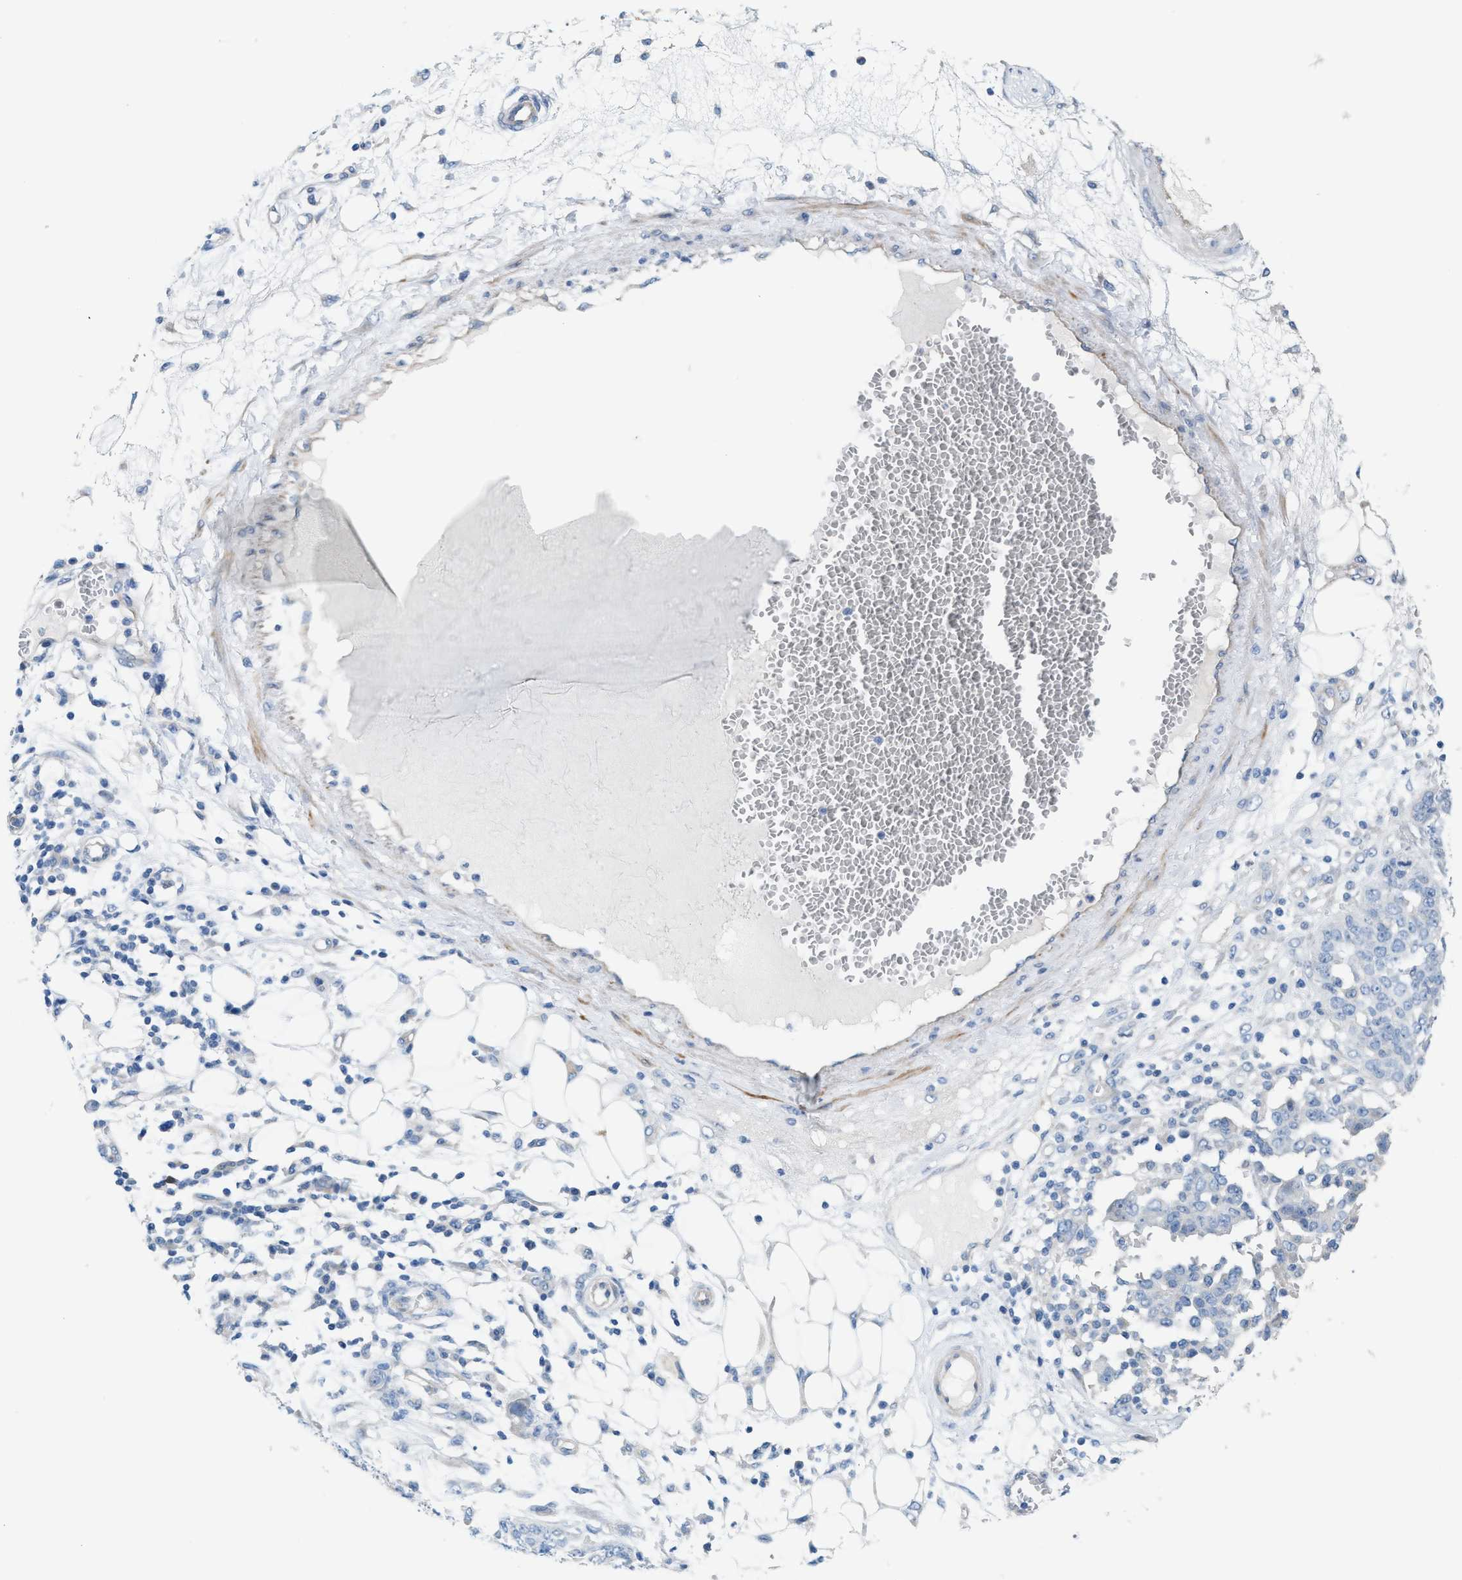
{"staining": {"intensity": "negative", "quantity": "none", "location": "none"}, "tissue": "ovarian cancer", "cell_type": "Tumor cells", "image_type": "cancer", "snomed": [{"axis": "morphology", "description": "Cystadenocarcinoma, serous, NOS"}, {"axis": "topography", "description": "Soft tissue"}, {"axis": "topography", "description": "Ovary"}], "caption": "Photomicrograph shows no protein expression in tumor cells of ovarian serous cystadenocarcinoma tissue.", "gene": "MPP3", "patient": {"sex": "female", "age": 57}}